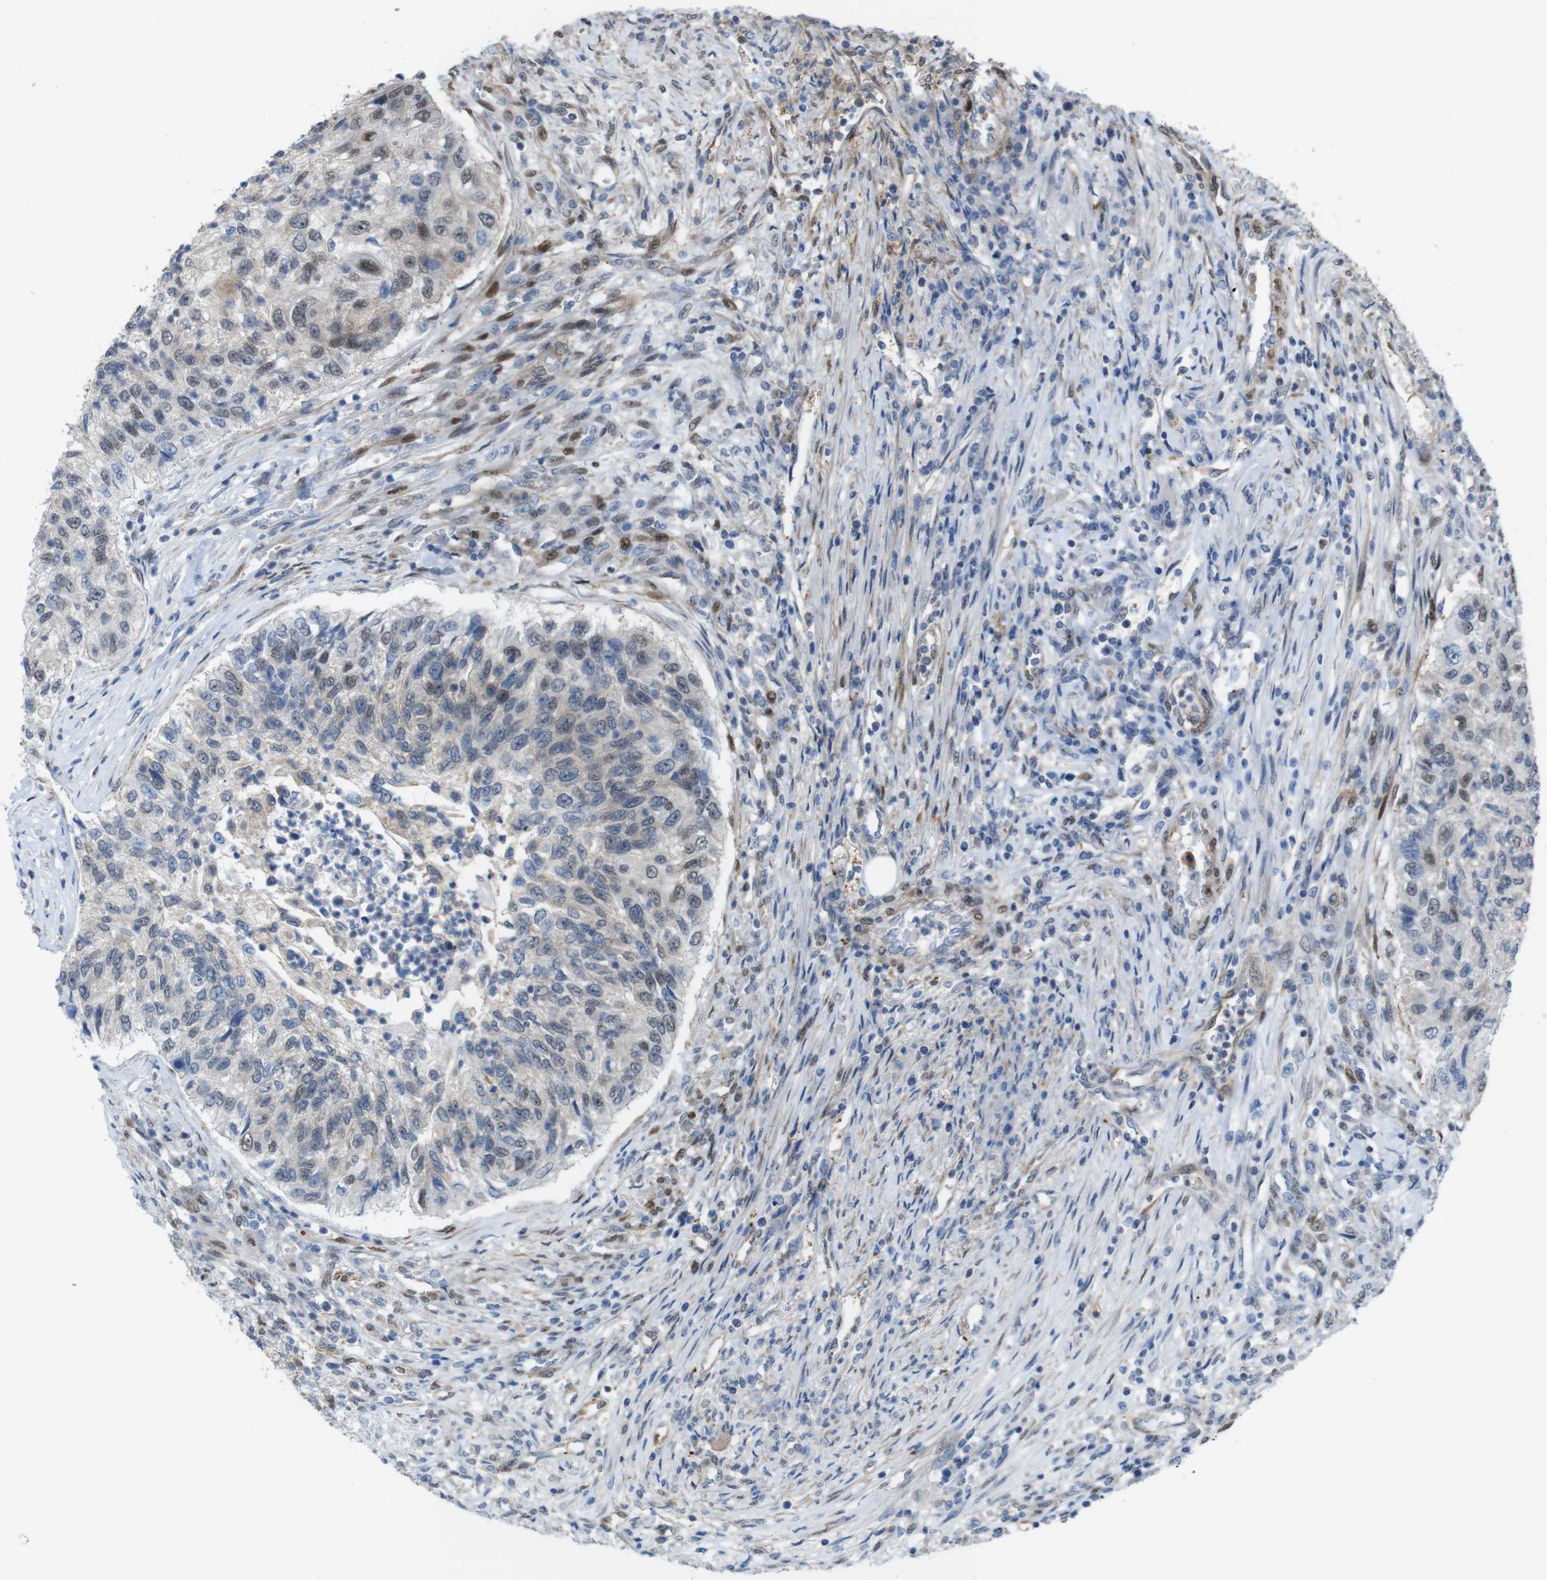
{"staining": {"intensity": "weak", "quantity": "<25%", "location": "cytoplasmic/membranous,nuclear"}, "tissue": "urothelial cancer", "cell_type": "Tumor cells", "image_type": "cancer", "snomed": [{"axis": "morphology", "description": "Urothelial carcinoma, High grade"}, {"axis": "topography", "description": "Urinary bladder"}], "caption": "A high-resolution photomicrograph shows immunohistochemistry (IHC) staining of urothelial carcinoma (high-grade), which displays no significant expression in tumor cells.", "gene": "PTGER4", "patient": {"sex": "female", "age": 60}}